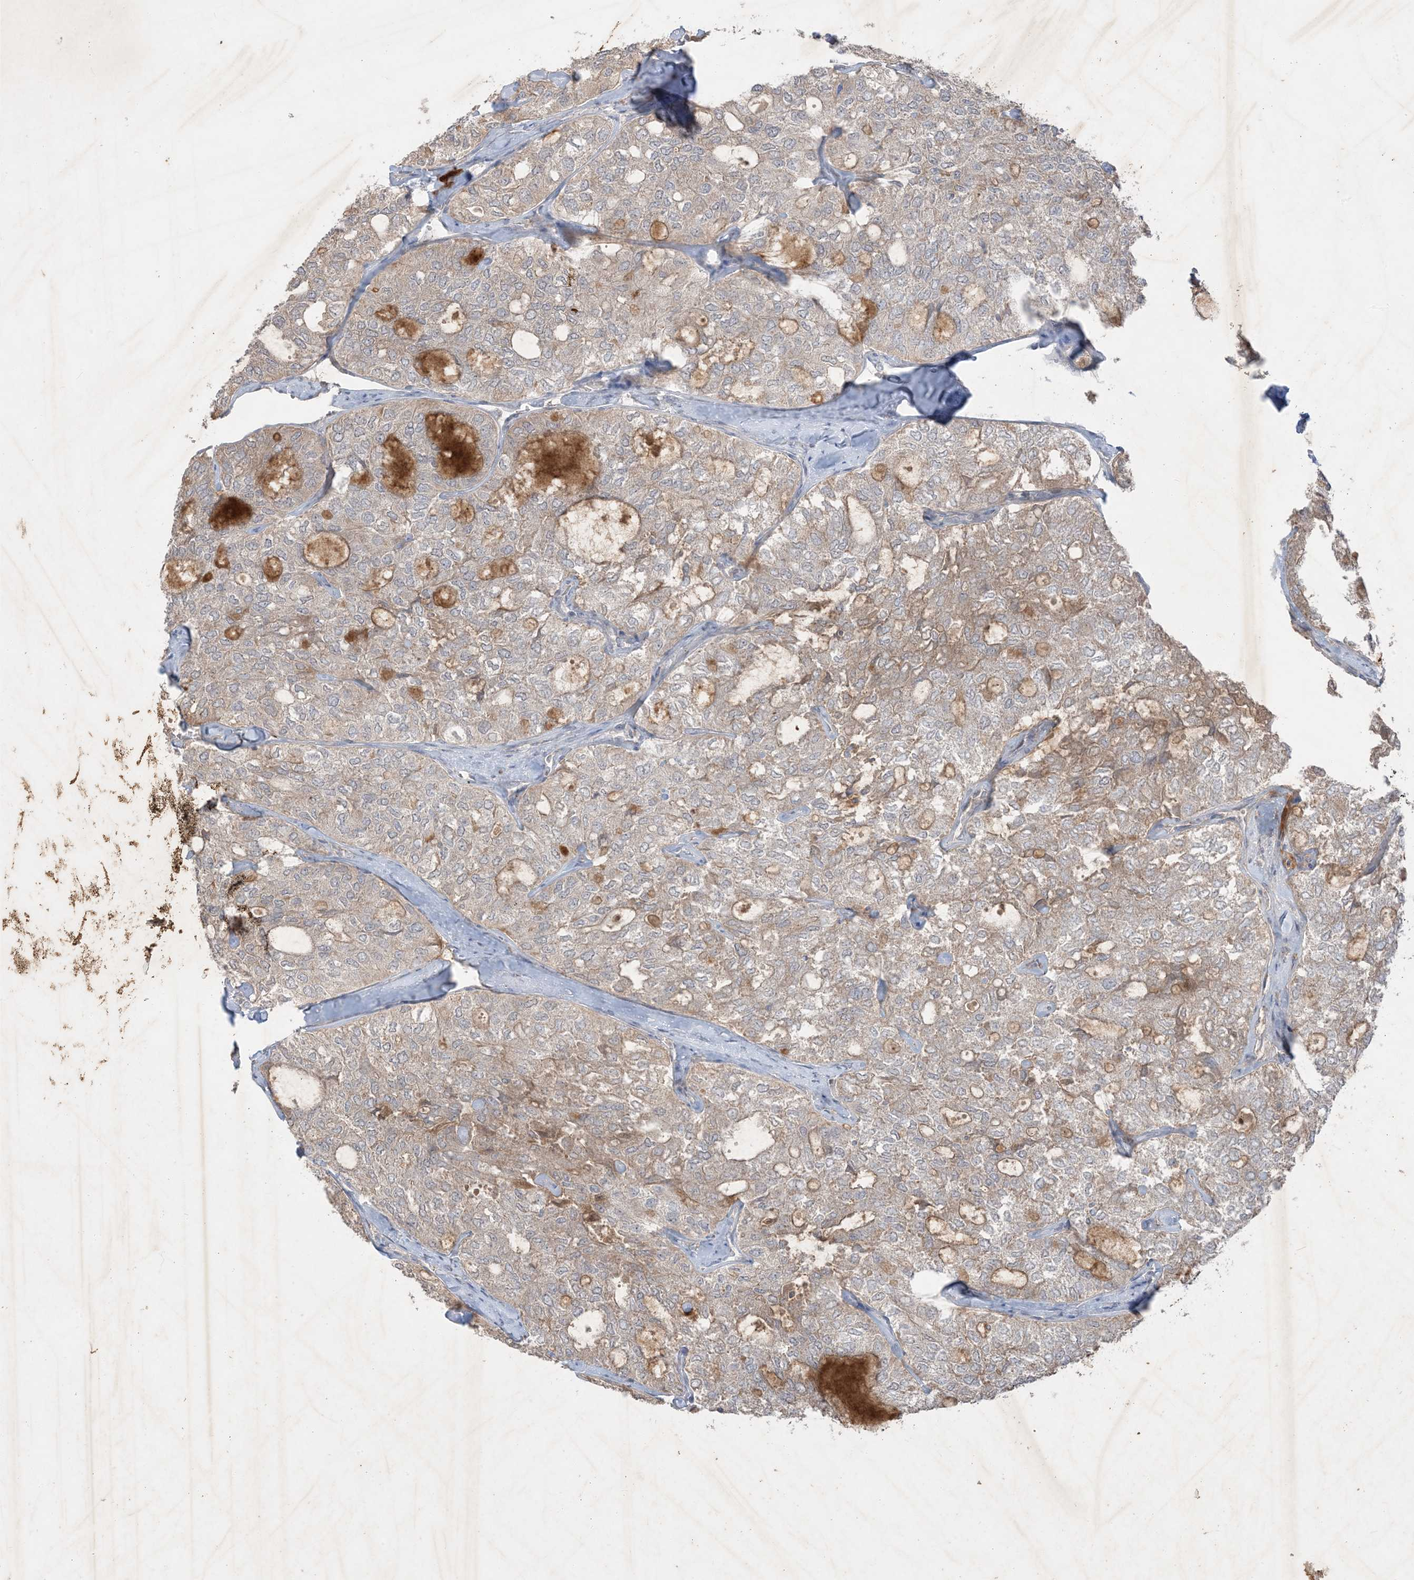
{"staining": {"intensity": "weak", "quantity": "25%-75%", "location": "cytoplasmic/membranous"}, "tissue": "thyroid cancer", "cell_type": "Tumor cells", "image_type": "cancer", "snomed": [{"axis": "morphology", "description": "Follicular adenoma carcinoma, NOS"}, {"axis": "topography", "description": "Thyroid gland"}], "caption": "Human thyroid cancer (follicular adenoma carcinoma) stained for a protein (brown) reveals weak cytoplasmic/membranous positive expression in approximately 25%-75% of tumor cells.", "gene": "PRSS36", "patient": {"sex": "male", "age": 75}}